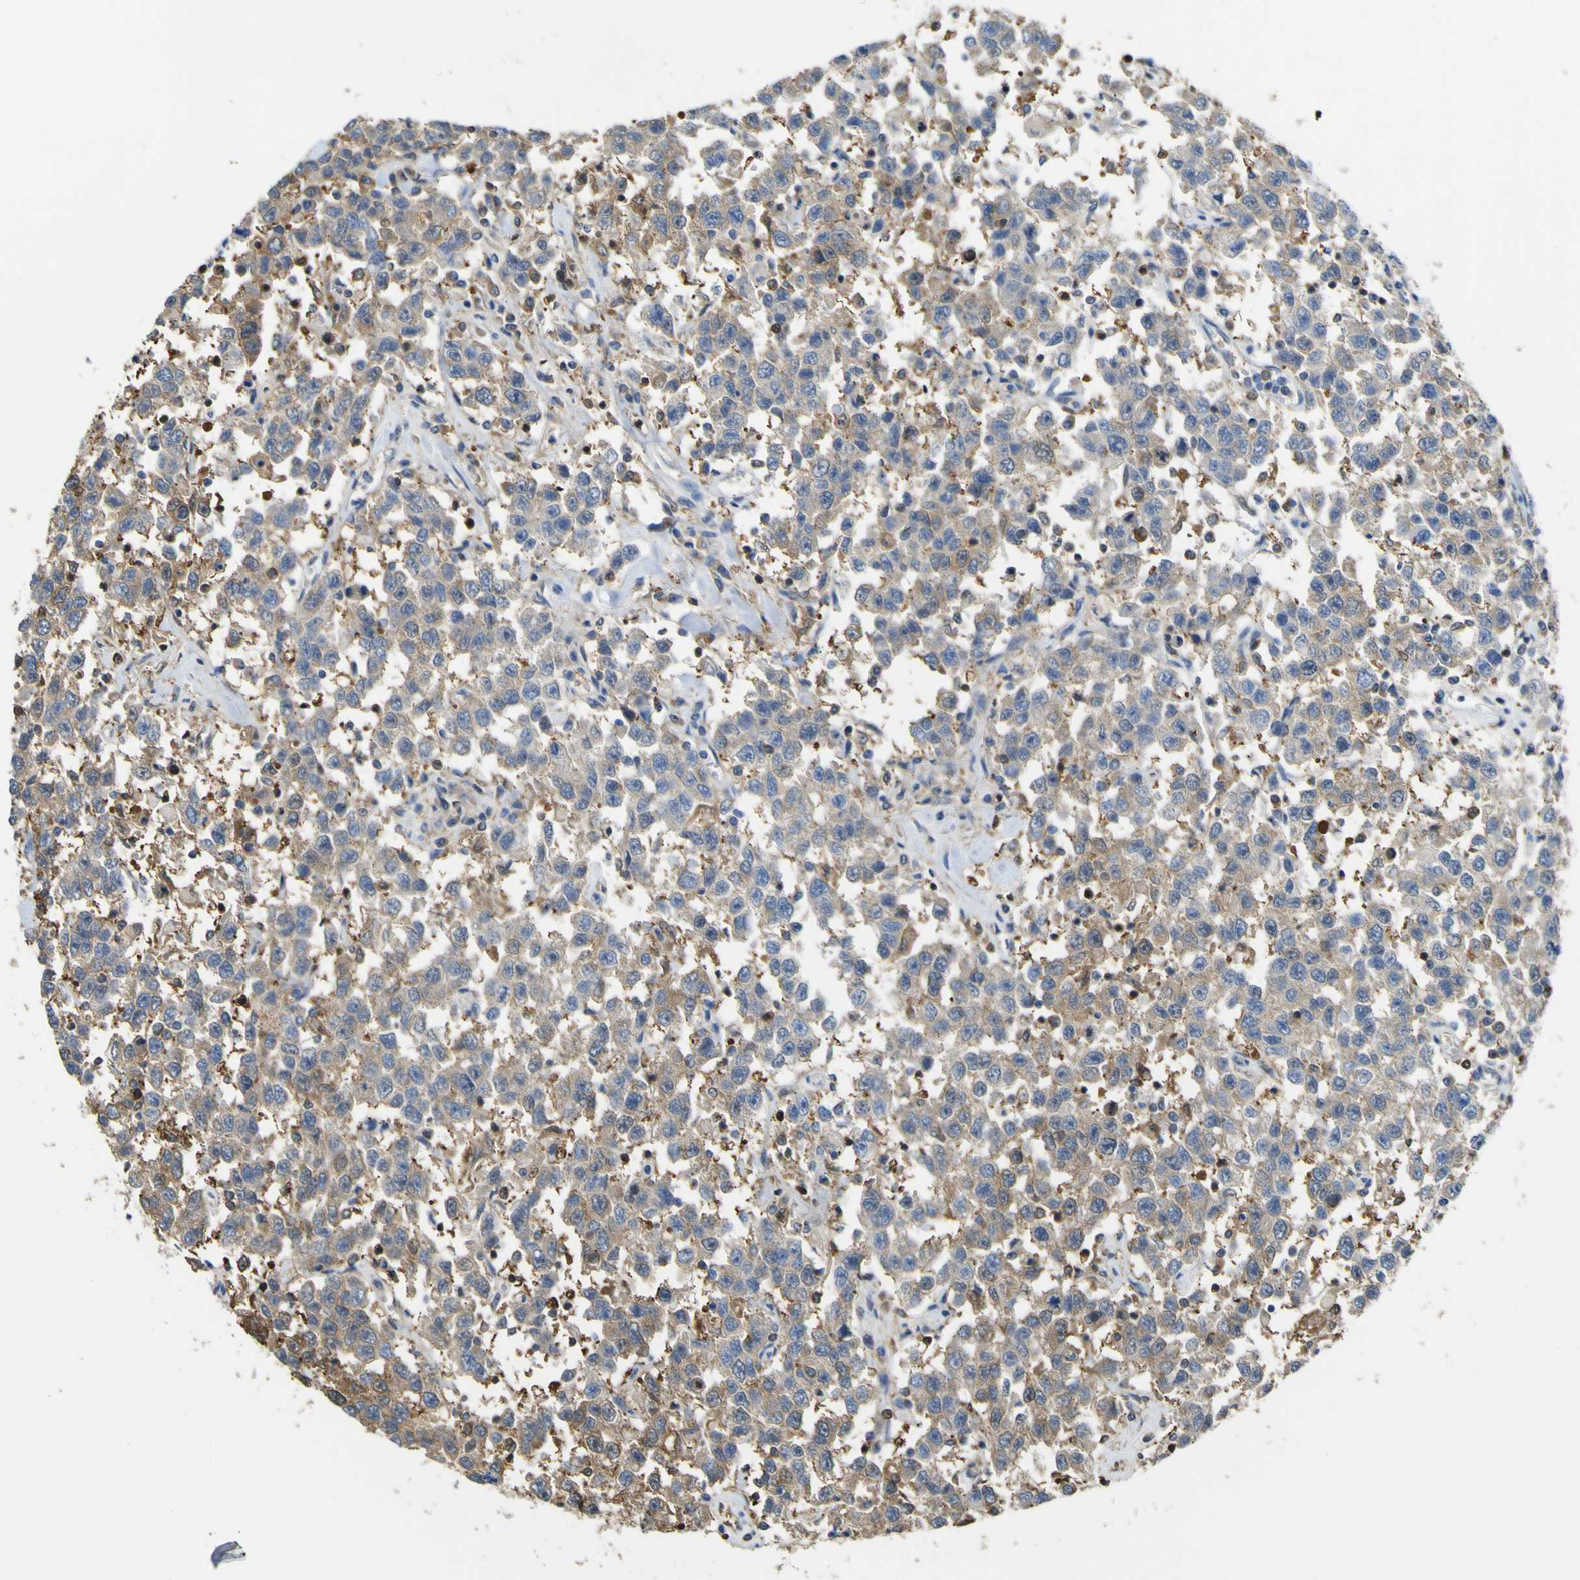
{"staining": {"intensity": "moderate", "quantity": ">75%", "location": "cytoplasmic/membranous"}, "tissue": "testis cancer", "cell_type": "Tumor cells", "image_type": "cancer", "snomed": [{"axis": "morphology", "description": "Seminoma, NOS"}, {"axis": "topography", "description": "Testis"}], "caption": "A histopathology image showing moderate cytoplasmic/membranous staining in about >75% of tumor cells in testis cancer (seminoma), as visualized by brown immunohistochemical staining.", "gene": "ABHD3", "patient": {"sex": "male", "age": 41}}